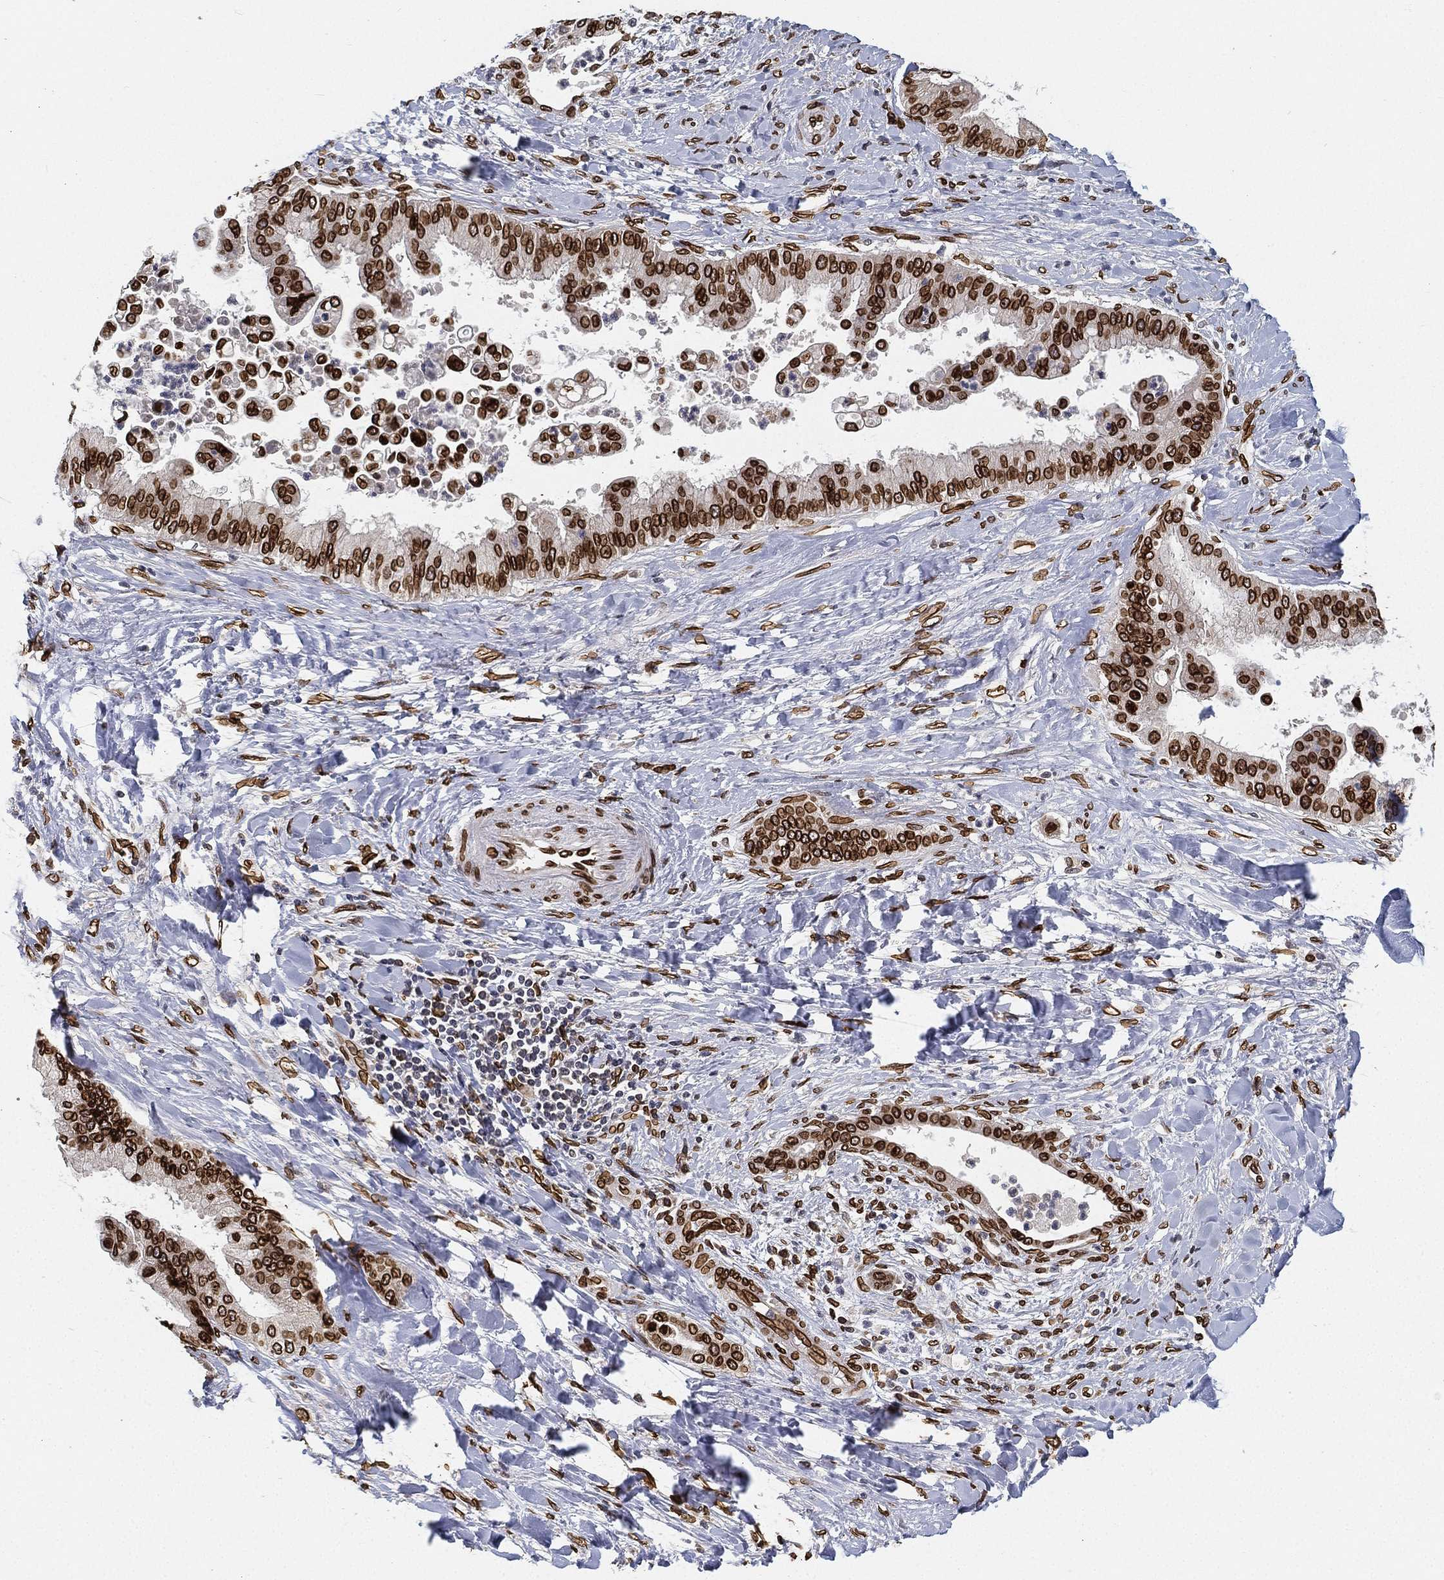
{"staining": {"intensity": "strong", "quantity": ">75%", "location": "cytoplasmic/membranous,nuclear"}, "tissue": "liver cancer", "cell_type": "Tumor cells", "image_type": "cancer", "snomed": [{"axis": "morphology", "description": "Cholangiocarcinoma"}, {"axis": "topography", "description": "Liver"}], "caption": "Cholangiocarcinoma (liver) was stained to show a protein in brown. There is high levels of strong cytoplasmic/membranous and nuclear positivity in about >75% of tumor cells.", "gene": "PALB2", "patient": {"sex": "female", "age": 54}}